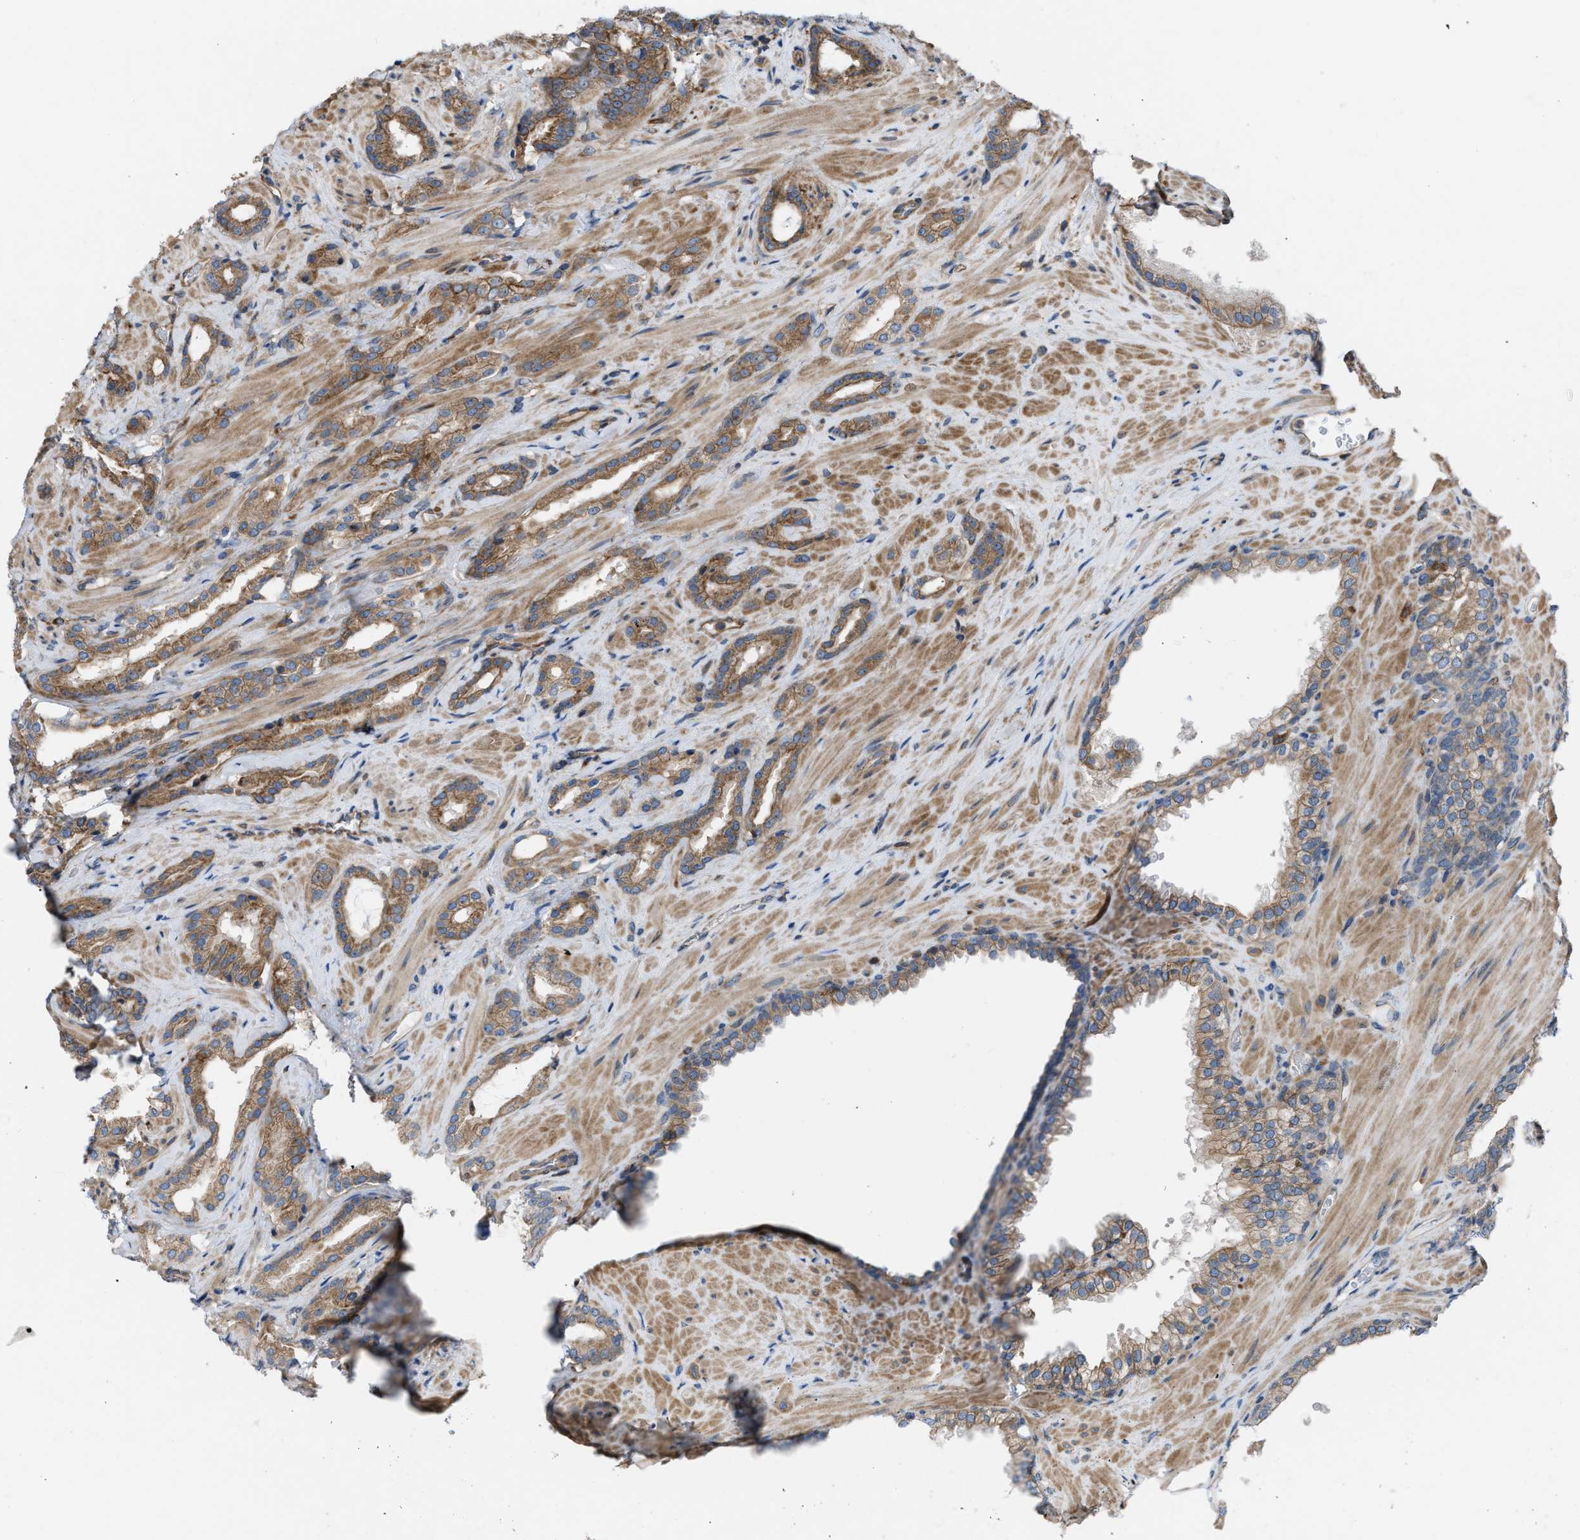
{"staining": {"intensity": "moderate", "quantity": ">75%", "location": "cytoplasmic/membranous"}, "tissue": "prostate cancer", "cell_type": "Tumor cells", "image_type": "cancer", "snomed": [{"axis": "morphology", "description": "Adenocarcinoma, High grade"}, {"axis": "topography", "description": "Prostate"}], "caption": "IHC (DAB) staining of prostate cancer (high-grade adenocarcinoma) displays moderate cytoplasmic/membranous protein staining in approximately >75% of tumor cells.", "gene": "MYO18A", "patient": {"sex": "male", "age": 64}}